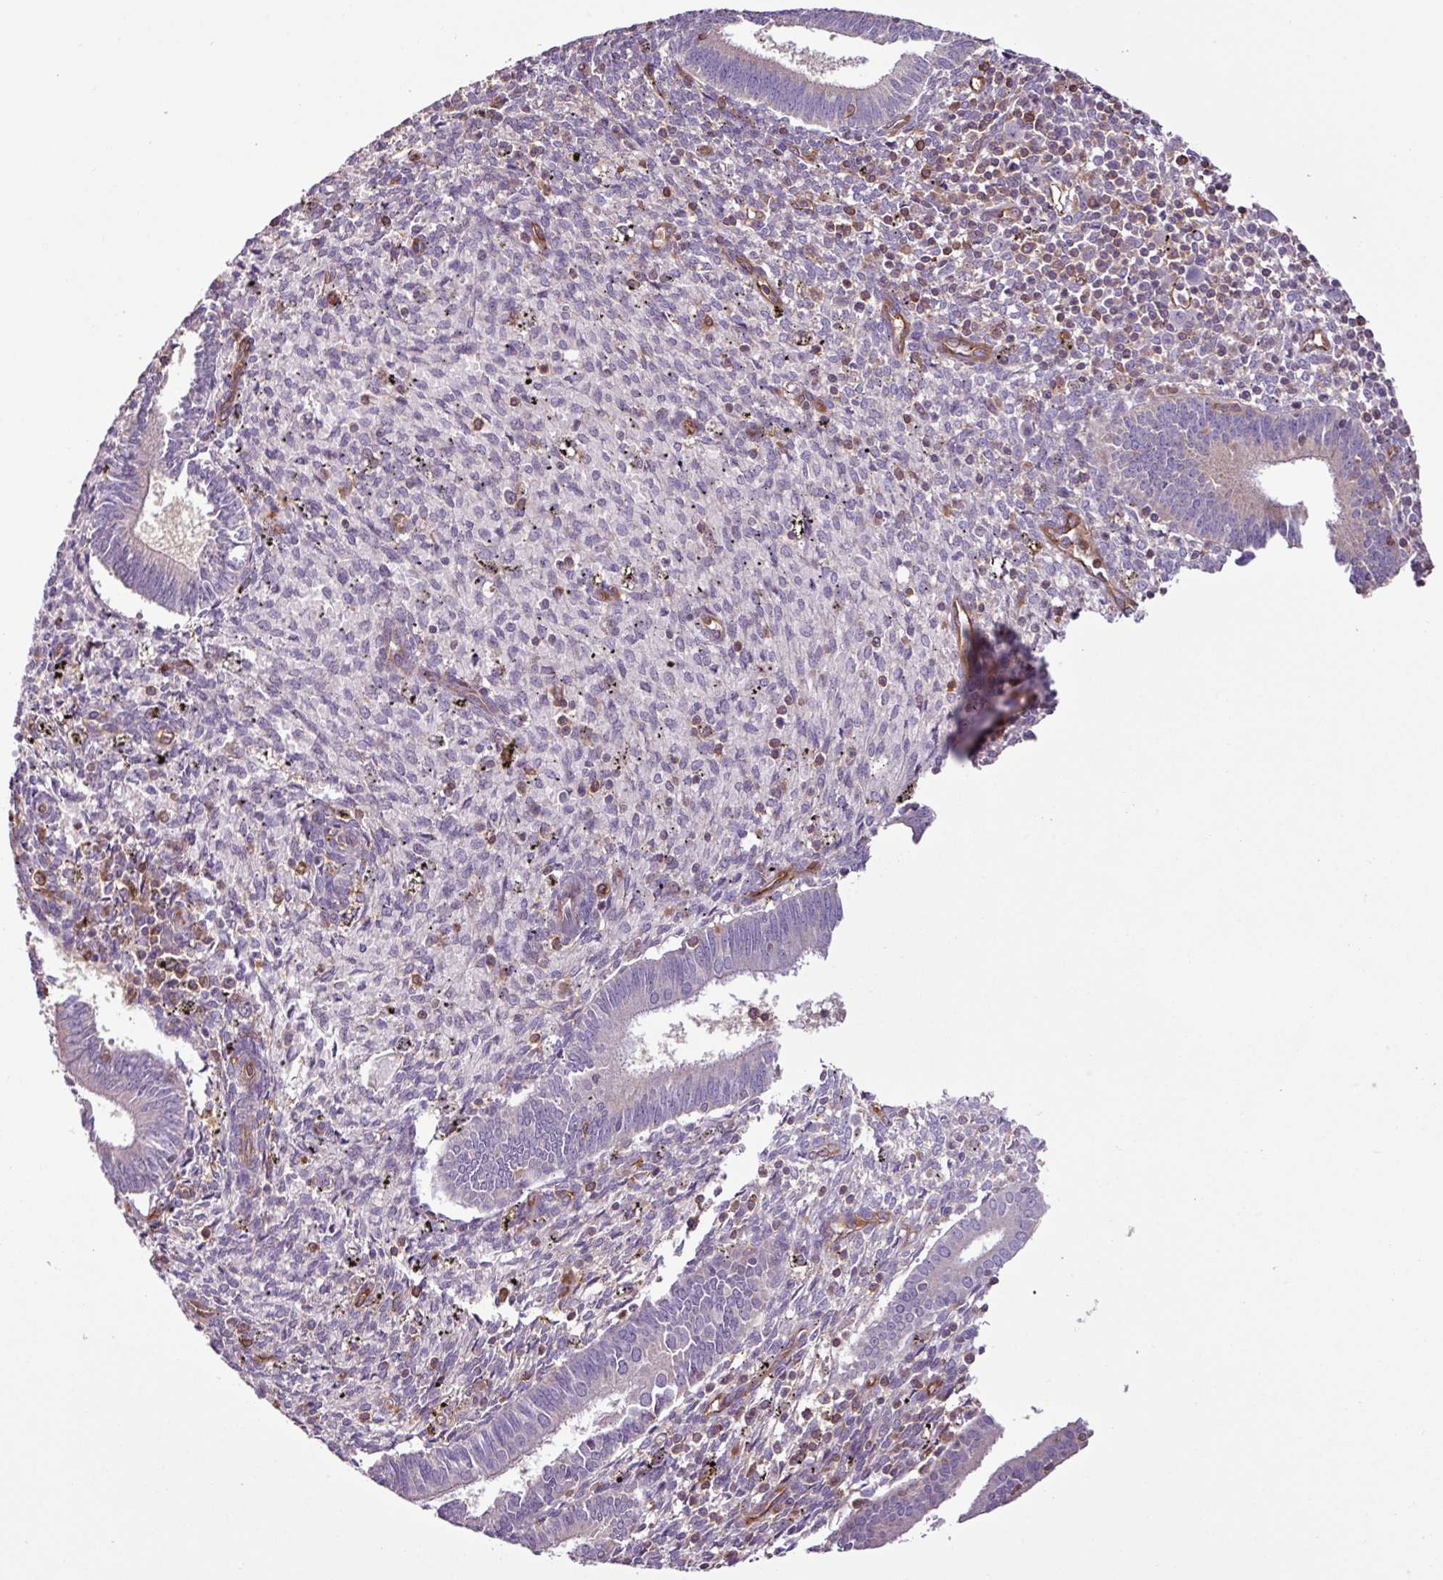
{"staining": {"intensity": "negative", "quantity": "none", "location": "none"}, "tissue": "endometrium", "cell_type": "Cells in endometrial stroma", "image_type": "normal", "snomed": [{"axis": "morphology", "description": "Normal tissue, NOS"}, {"axis": "topography", "description": "Endometrium"}], "caption": "Histopathology image shows no significant protein expression in cells in endometrial stroma of normal endometrium. (DAB IHC visualized using brightfield microscopy, high magnification).", "gene": "ZNF106", "patient": {"sex": "female", "age": 41}}